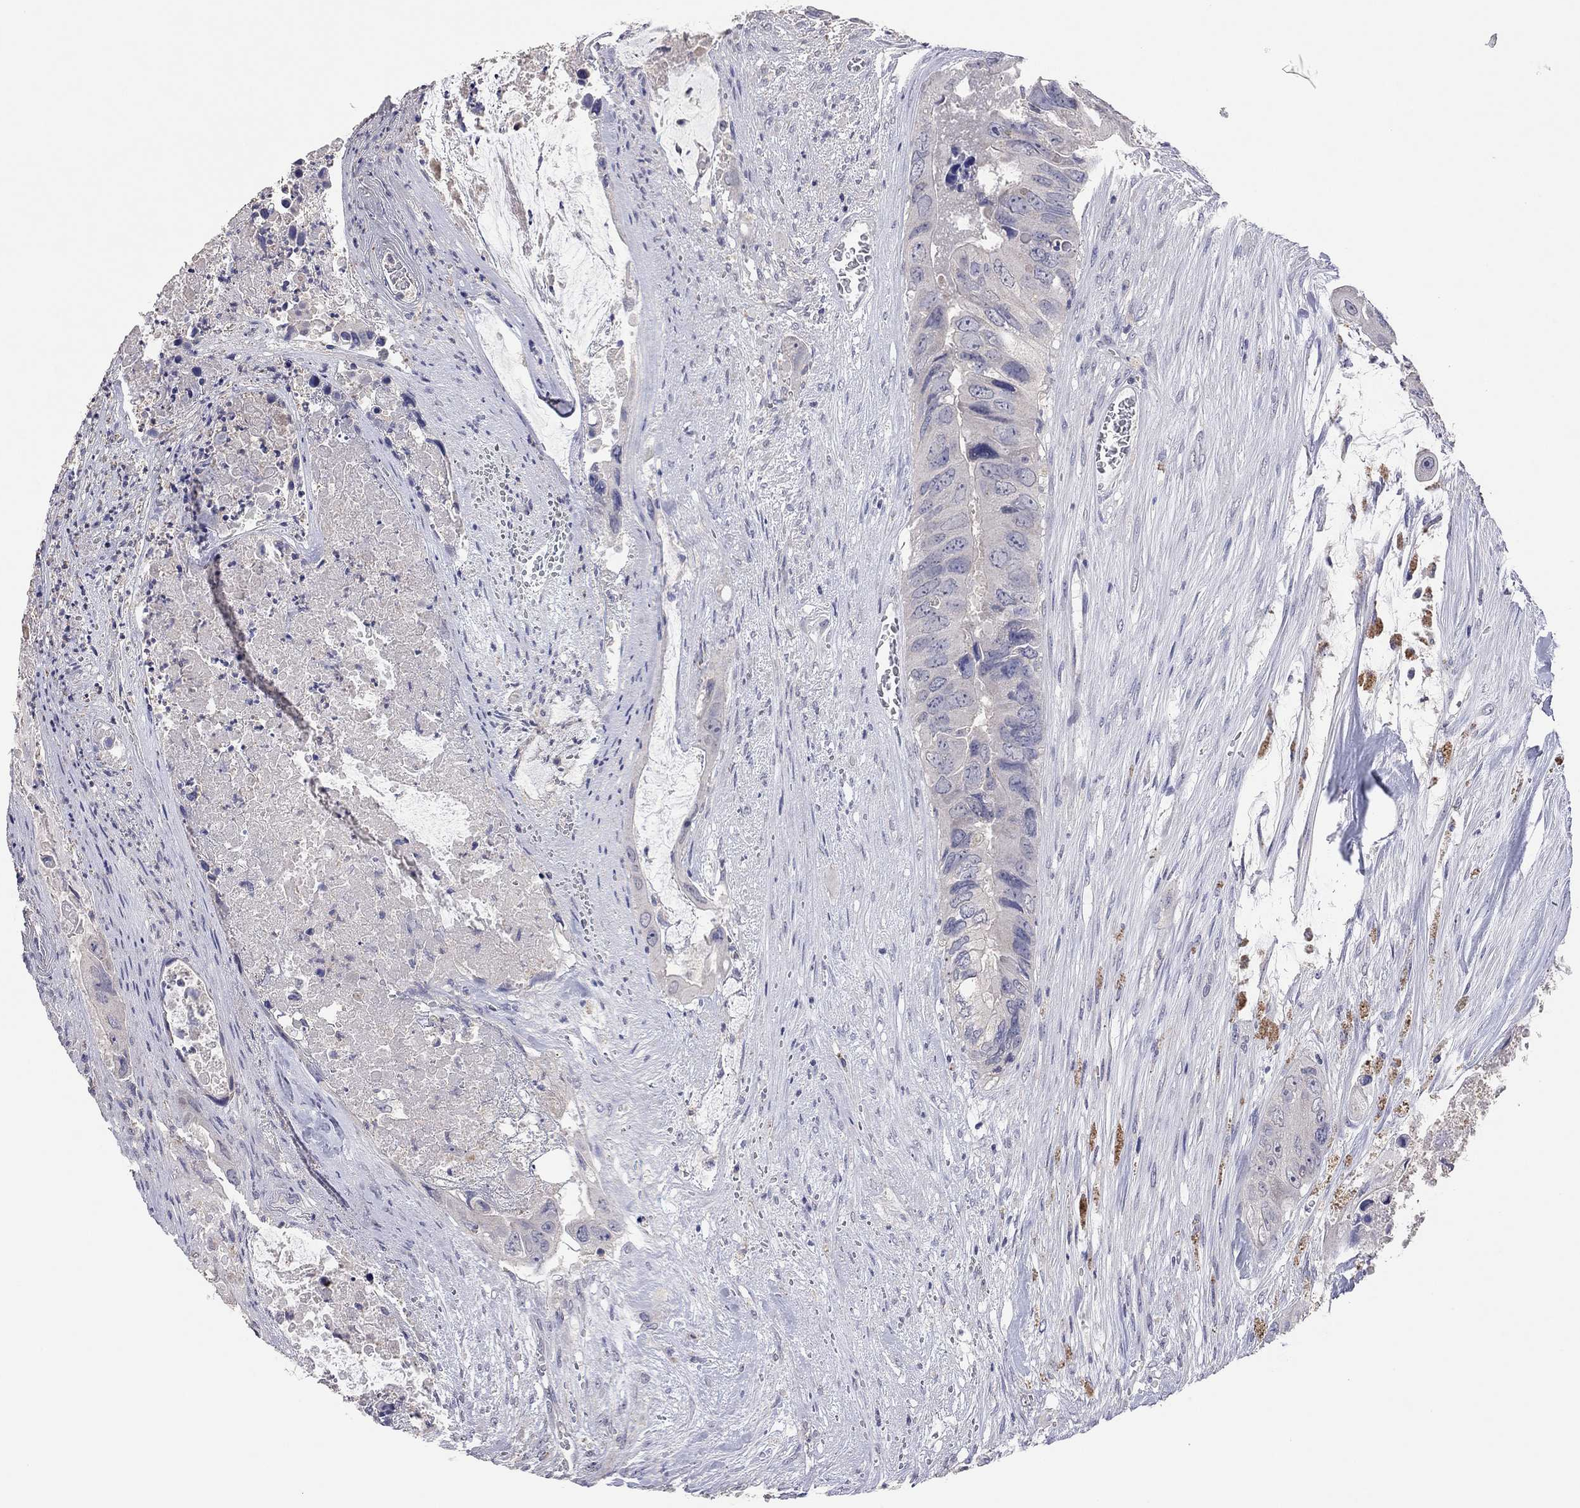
{"staining": {"intensity": "negative", "quantity": "none", "location": "none"}, "tissue": "colorectal cancer", "cell_type": "Tumor cells", "image_type": "cancer", "snomed": [{"axis": "morphology", "description": "Adenocarcinoma, NOS"}, {"axis": "topography", "description": "Rectum"}], "caption": "IHC micrograph of colorectal adenocarcinoma stained for a protein (brown), which displays no positivity in tumor cells.", "gene": "MMP13", "patient": {"sex": "male", "age": 63}}